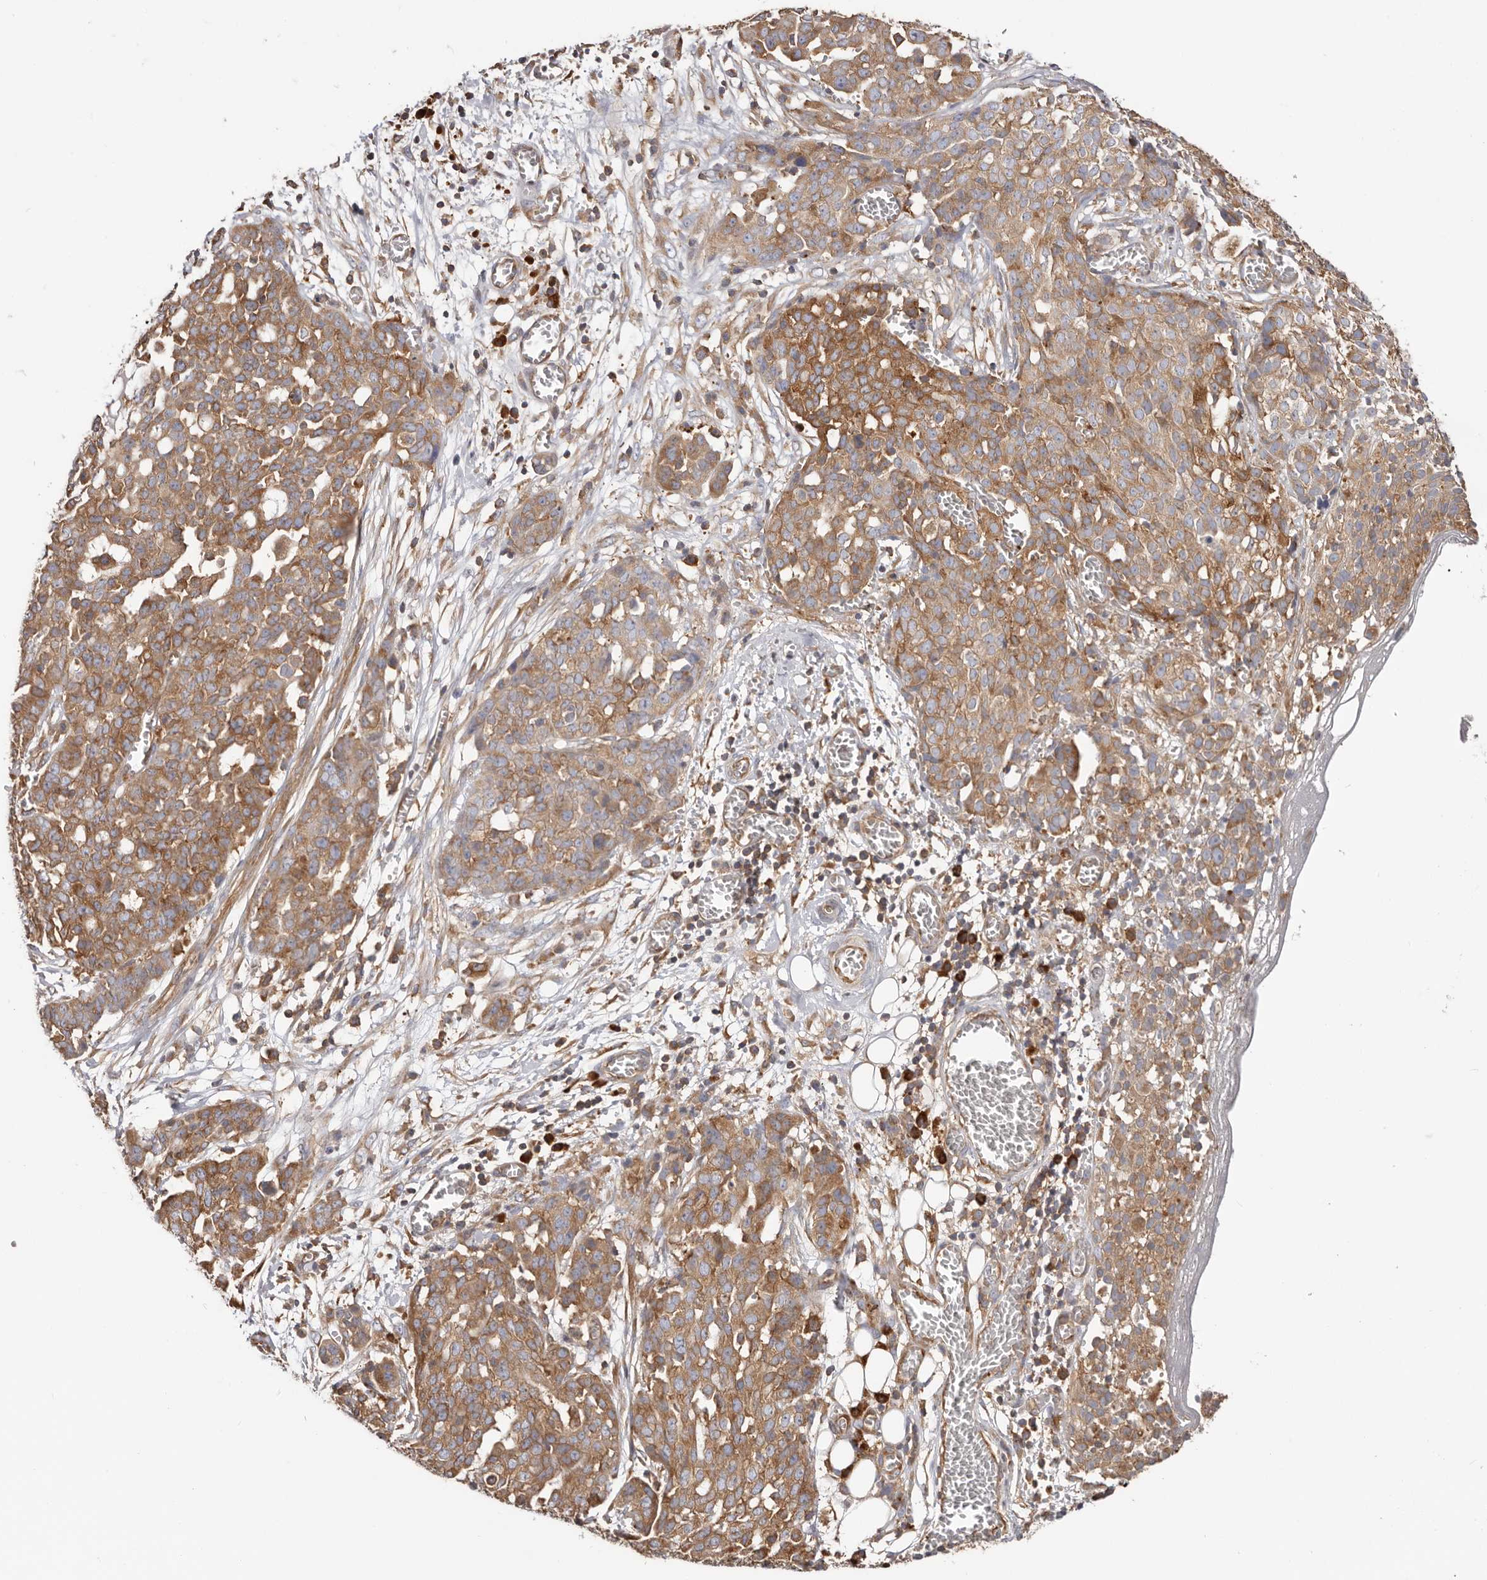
{"staining": {"intensity": "moderate", "quantity": ">75%", "location": "cytoplasmic/membranous"}, "tissue": "ovarian cancer", "cell_type": "Tumor cells", "image_type": "cancer", "snomed": [{"axis": "morphology", "description": "Cystadenocarcinoma, serous, NOS"}, {"axis": "topography", "description": "Soft tissue"}, {"axis": "topography", "description": "Ovary"}], "caption": "Immunohistochemical staining of ovarian cancer reveals medium levels of moderate cytoplasmic/membranous positivity in about >75% of tumor cells.", "gene": "EPRS1", "patient": {"sex": "female", "age": 57}}